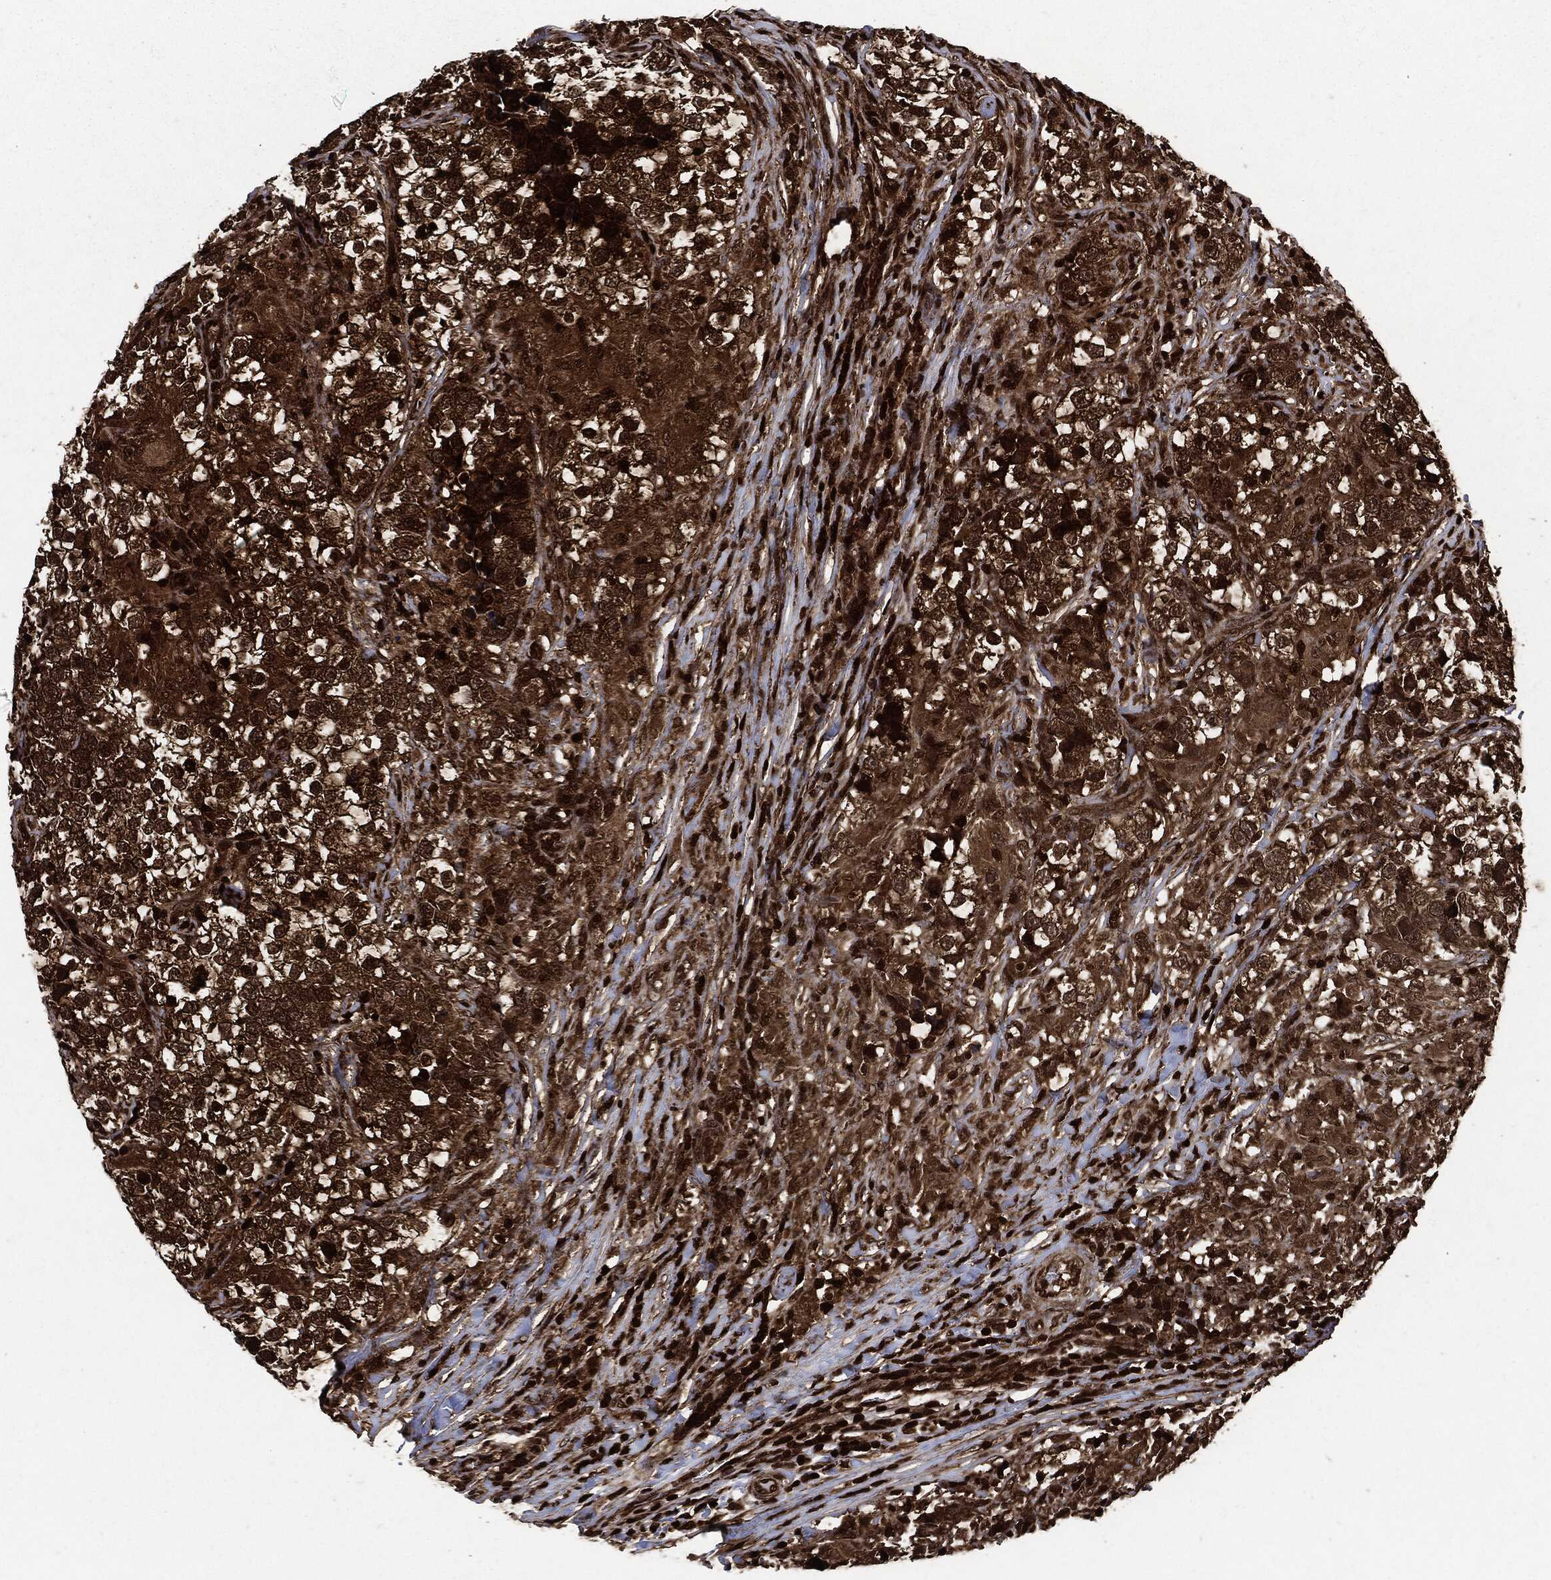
{"staining": {"intensity": "strong", "quantity": ">75%", "location": "cytoplasmic/membranous"}, "tissue": "testis cancer", "cell_type": "Tumor cells", "image_type": "cancer", "snomed": [{"axis": "morphology", "description": "Seminoma, NOS"}, {"axis": "topography", "description": "Testis"}], "caption": "Human testis cancer stained with a brown dye displays strong cytoplasmic/membranous positive positivity in about >75% of tumor cells.", "gene": "YWHAB", "patient": {"sex": "male", "age": 46}}